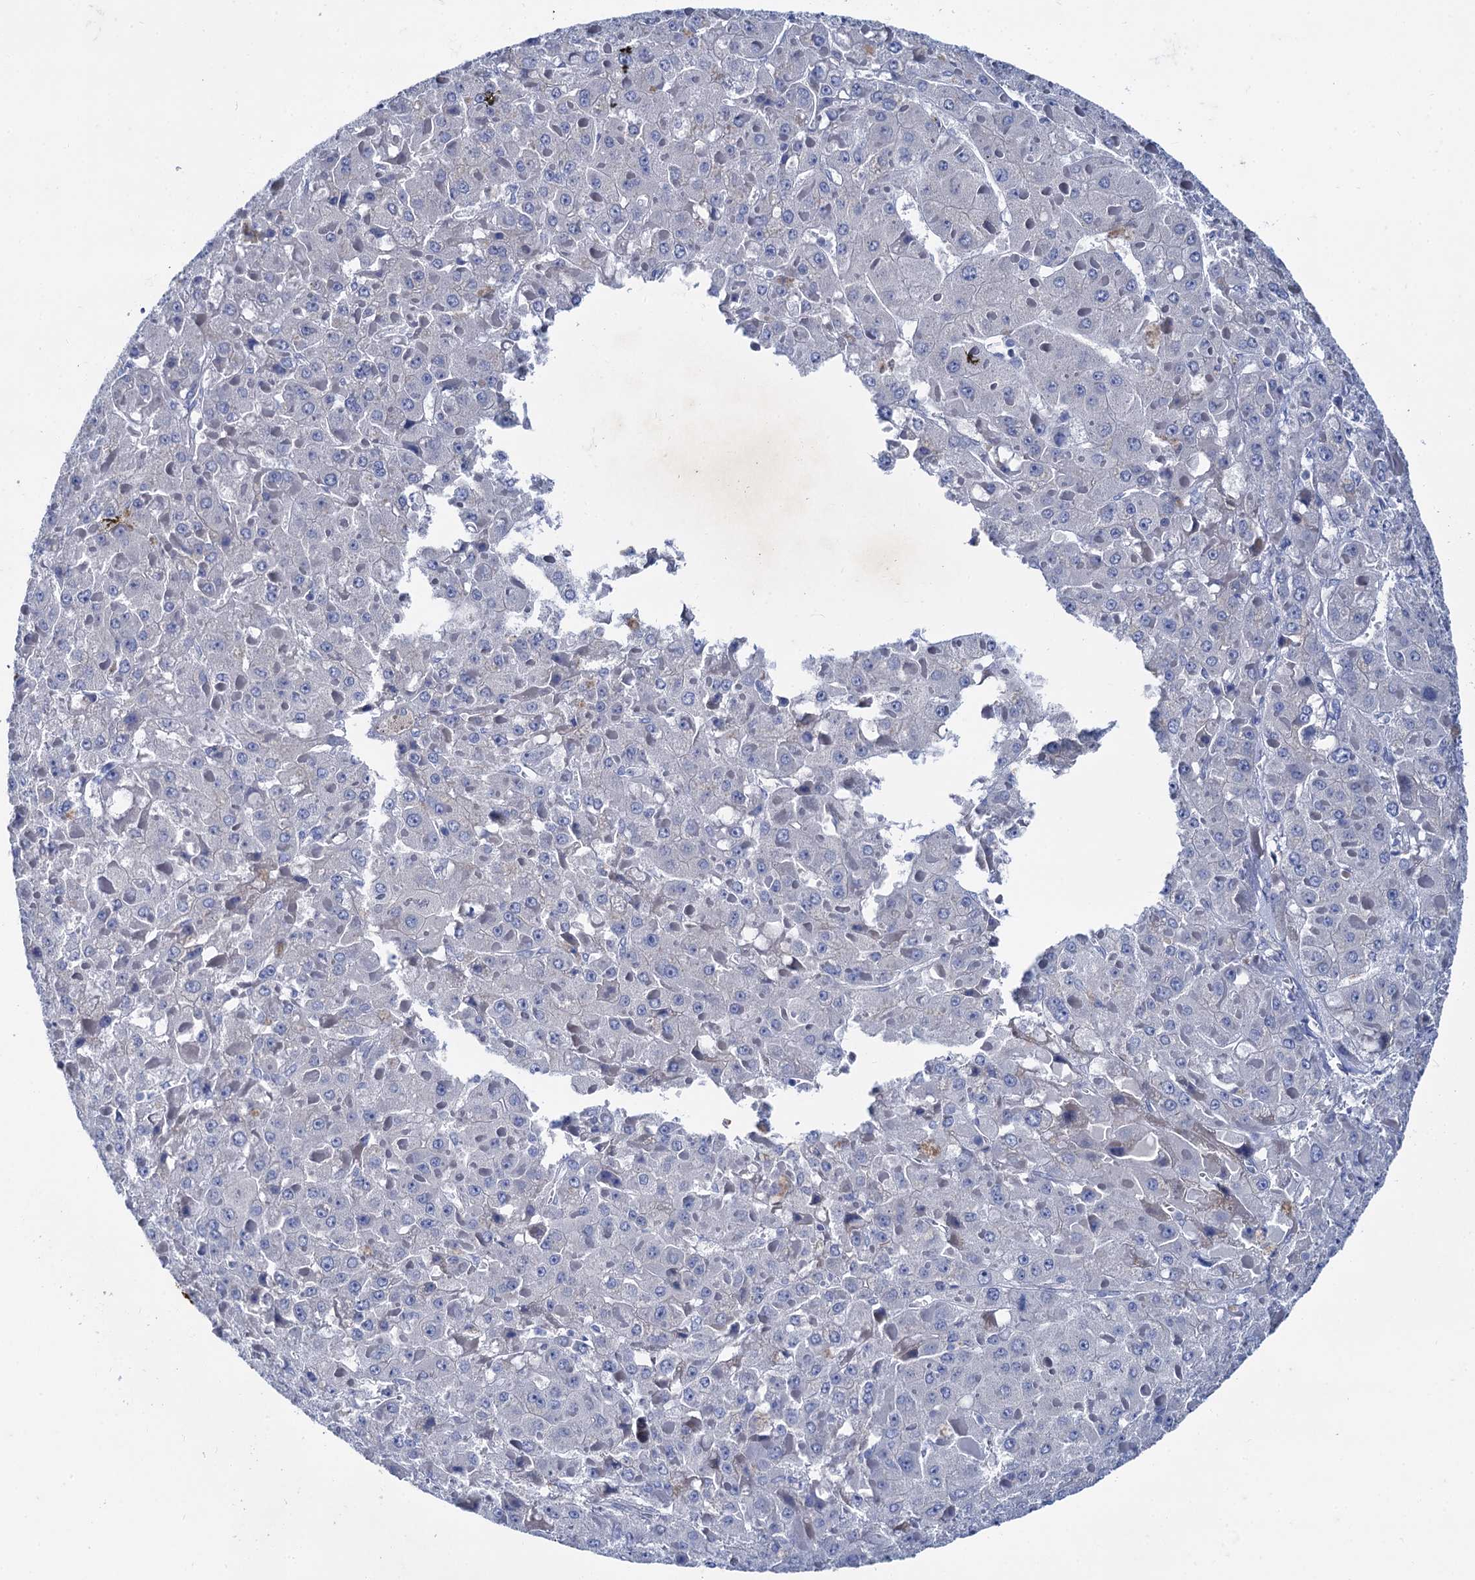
{"staining": {"intensity": "negative", "quantity": "none", "location": "none"}, "tissue": "liver cancer", "cell_type": "Tumor cells", "image_type": "cancer", "snomed": [{"axis": "morphology", "description": "Carcinoma, Hepatocellular, NOS"}, {"axis": "topography", "description": "Liver"}], "caption": "This photomicrograph is of liver cancer (hepatocellular carcinoma) stained with immunohistochemistry to label a protein in brown with the nuclei are counter-stained blue. There is no positivity in tumor cells. (DAB (3,3'-diaminobenzidine) immunohistochemistry visualized using brightfield microscopy, high magnification).", "gene": "TMEM72", "patient": {"sex": "female", "age": 73}}